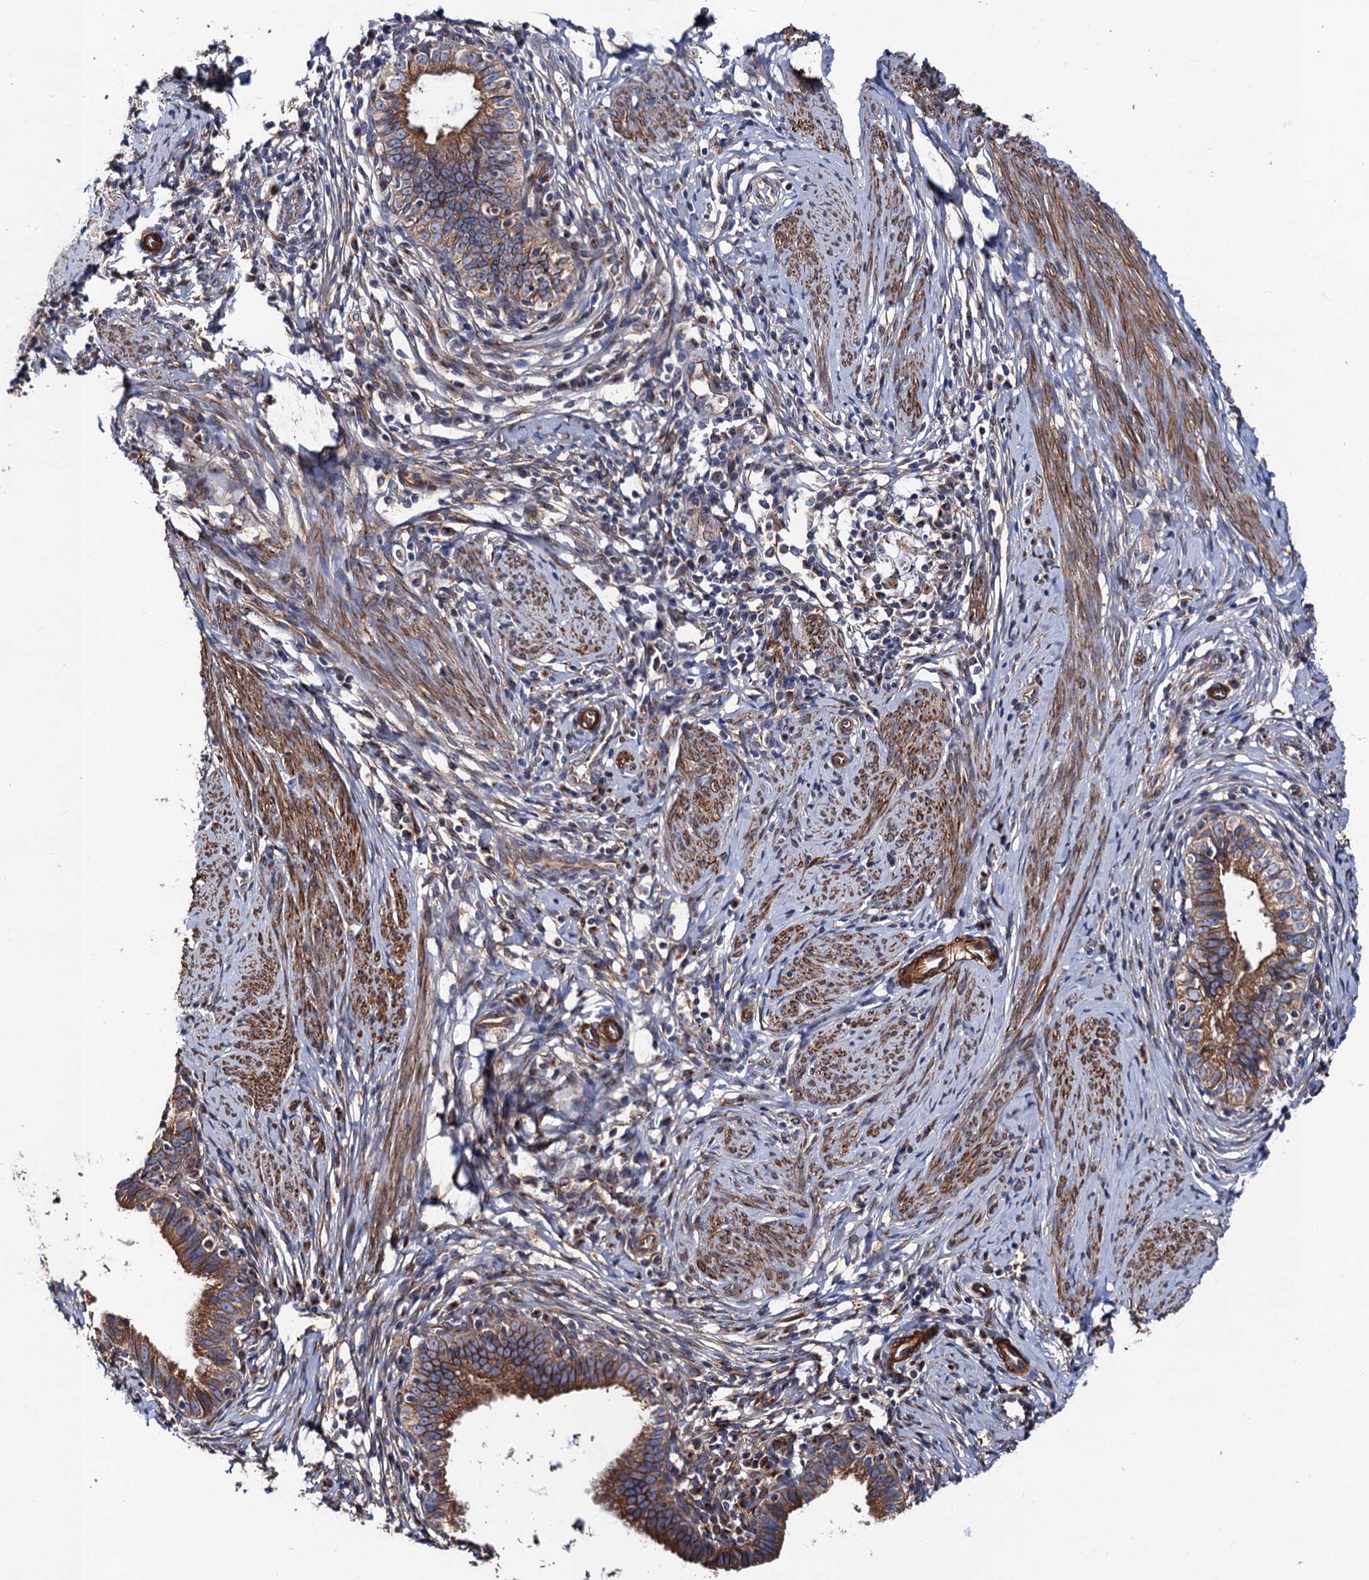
{"staining": {"intensity": "moderate", "quantity": "25%-75%", "location": "cytoplasmic/membranous"}, "tissue": "cervical cancer", "cell_type": "Tumor cells", "image_type": "cancer", "snomed": [{"axis": "morphology", "description": "Adenocarcinoma, NOS"}, {"axis": "topography", "description": "Cervix"}], "caption": "IHC image of human cervical cancer (adenocarcinoma) stained for a protein (brown), which reveals medium levels of moderate cytoplasmic/membranous positivity in approximately 25%-75% of tumor cells.", "gene": "ZDHHC18", "patient": {"sex": "female", "age": 36}}